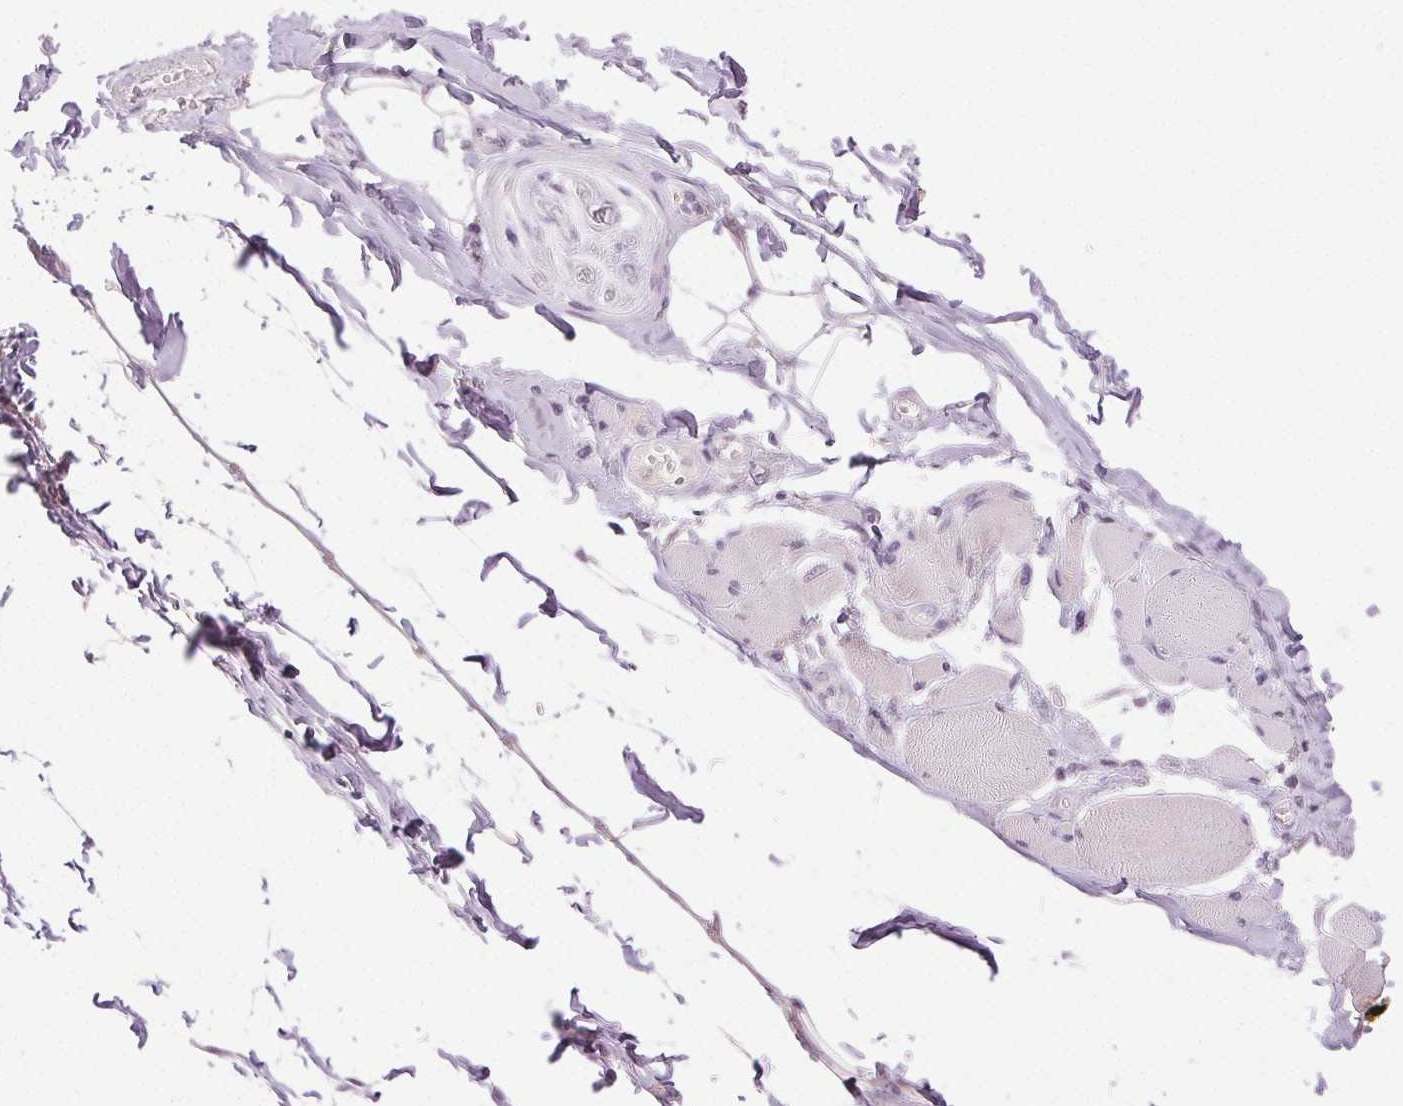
{"staining": {"intensity": "negative", "quantity": "none", "location": "none"}, "tissue": "skeletal muscle", "cell_type": "Myocytes", "image_type": "normal", "snomed": [{"axis": "morphology", "description": "Normal tissue, NOS"}, {"axis": "topography", "description": "Skeletal muscle"}], "caption": "This is an immunohistochemistry (IHC) histopathology image of benign skeletal muscle. There is no staining in myocytes.", "gene": "DSG3", "patient": {"sex": "female", "age": 75}}